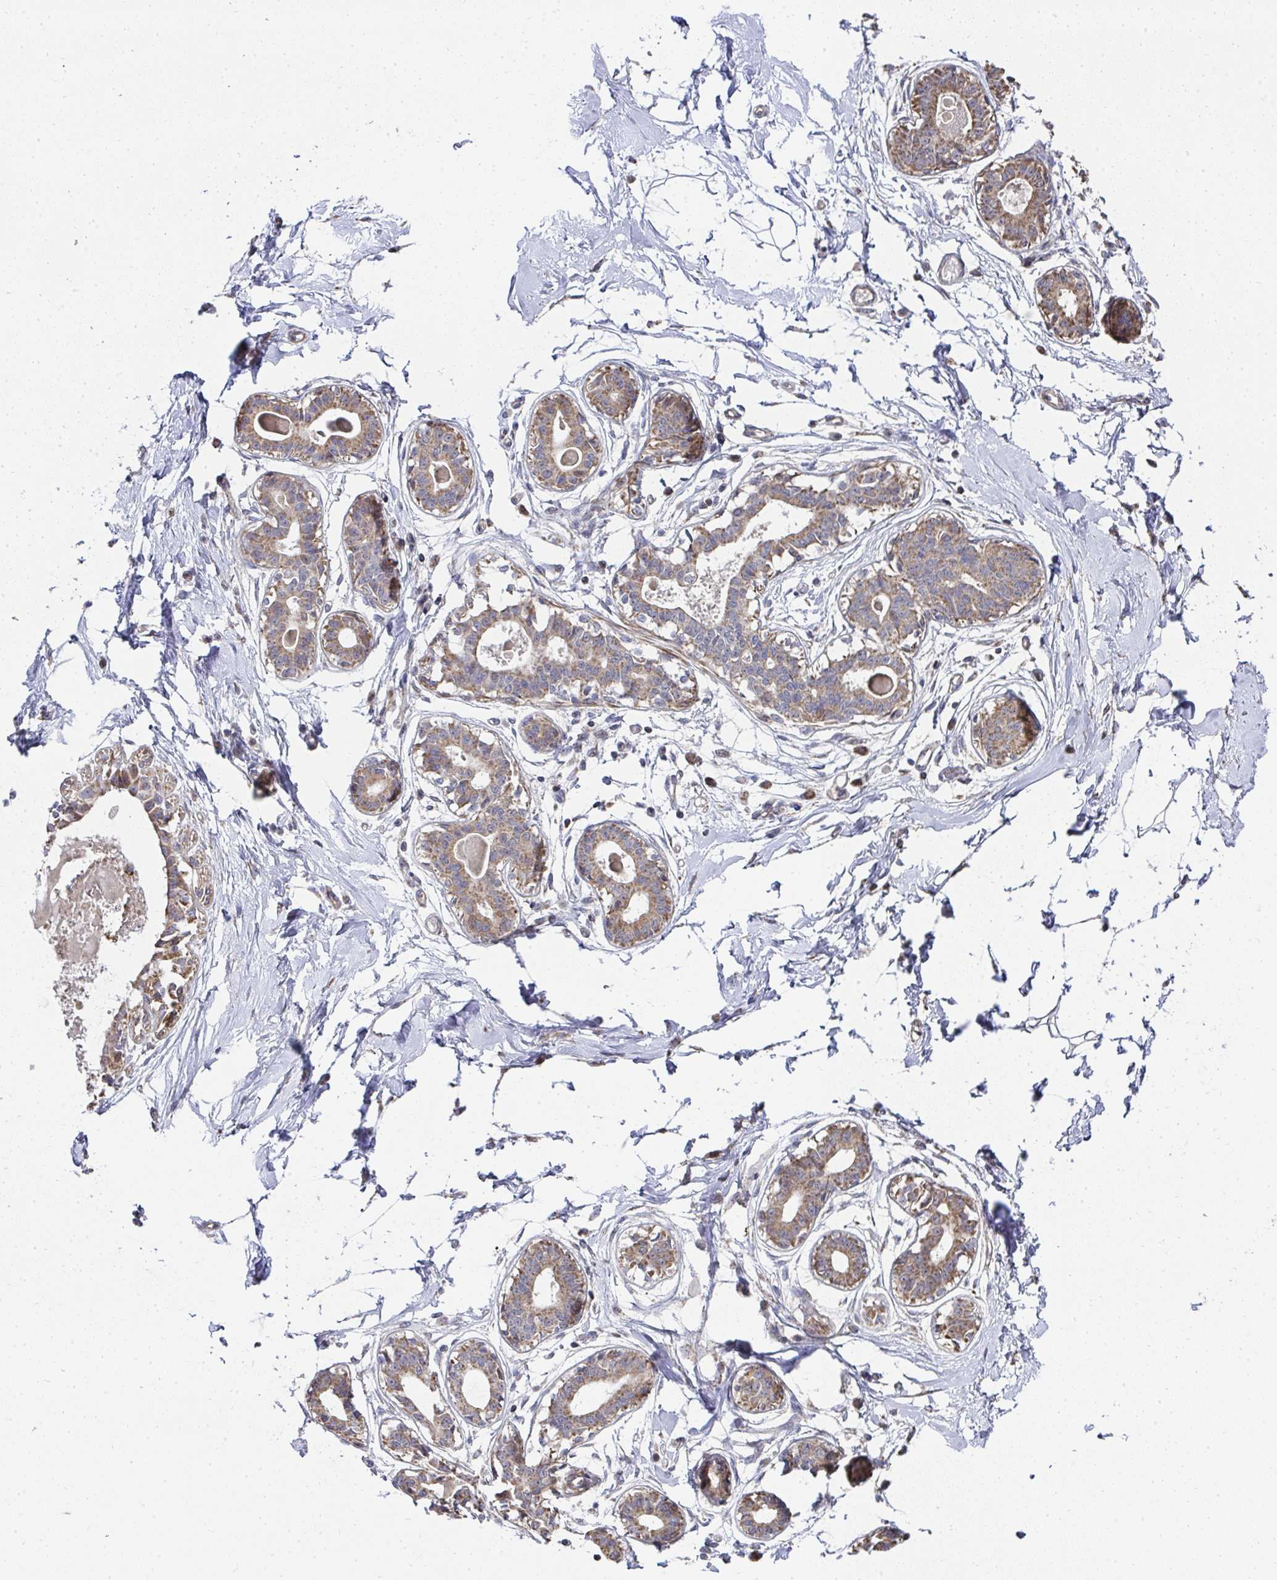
{"staining": {"intensity": "negative", "quantity": "none", "location": "none"}, "tissue": "breast", "cell_type": "Adipocytes", "image_type": "normal", "snomed": [{"axis": "morphology", "description": "Normal tissue, NOS"}, {"axis": "topography", "description": "Breast"}], "caption": "Immunohistochemical staining of normal human breast reveals no significant staining in adipocytes.", "gene": "AGTPBP1", "patient": {"sex": "female", "age": 45}}